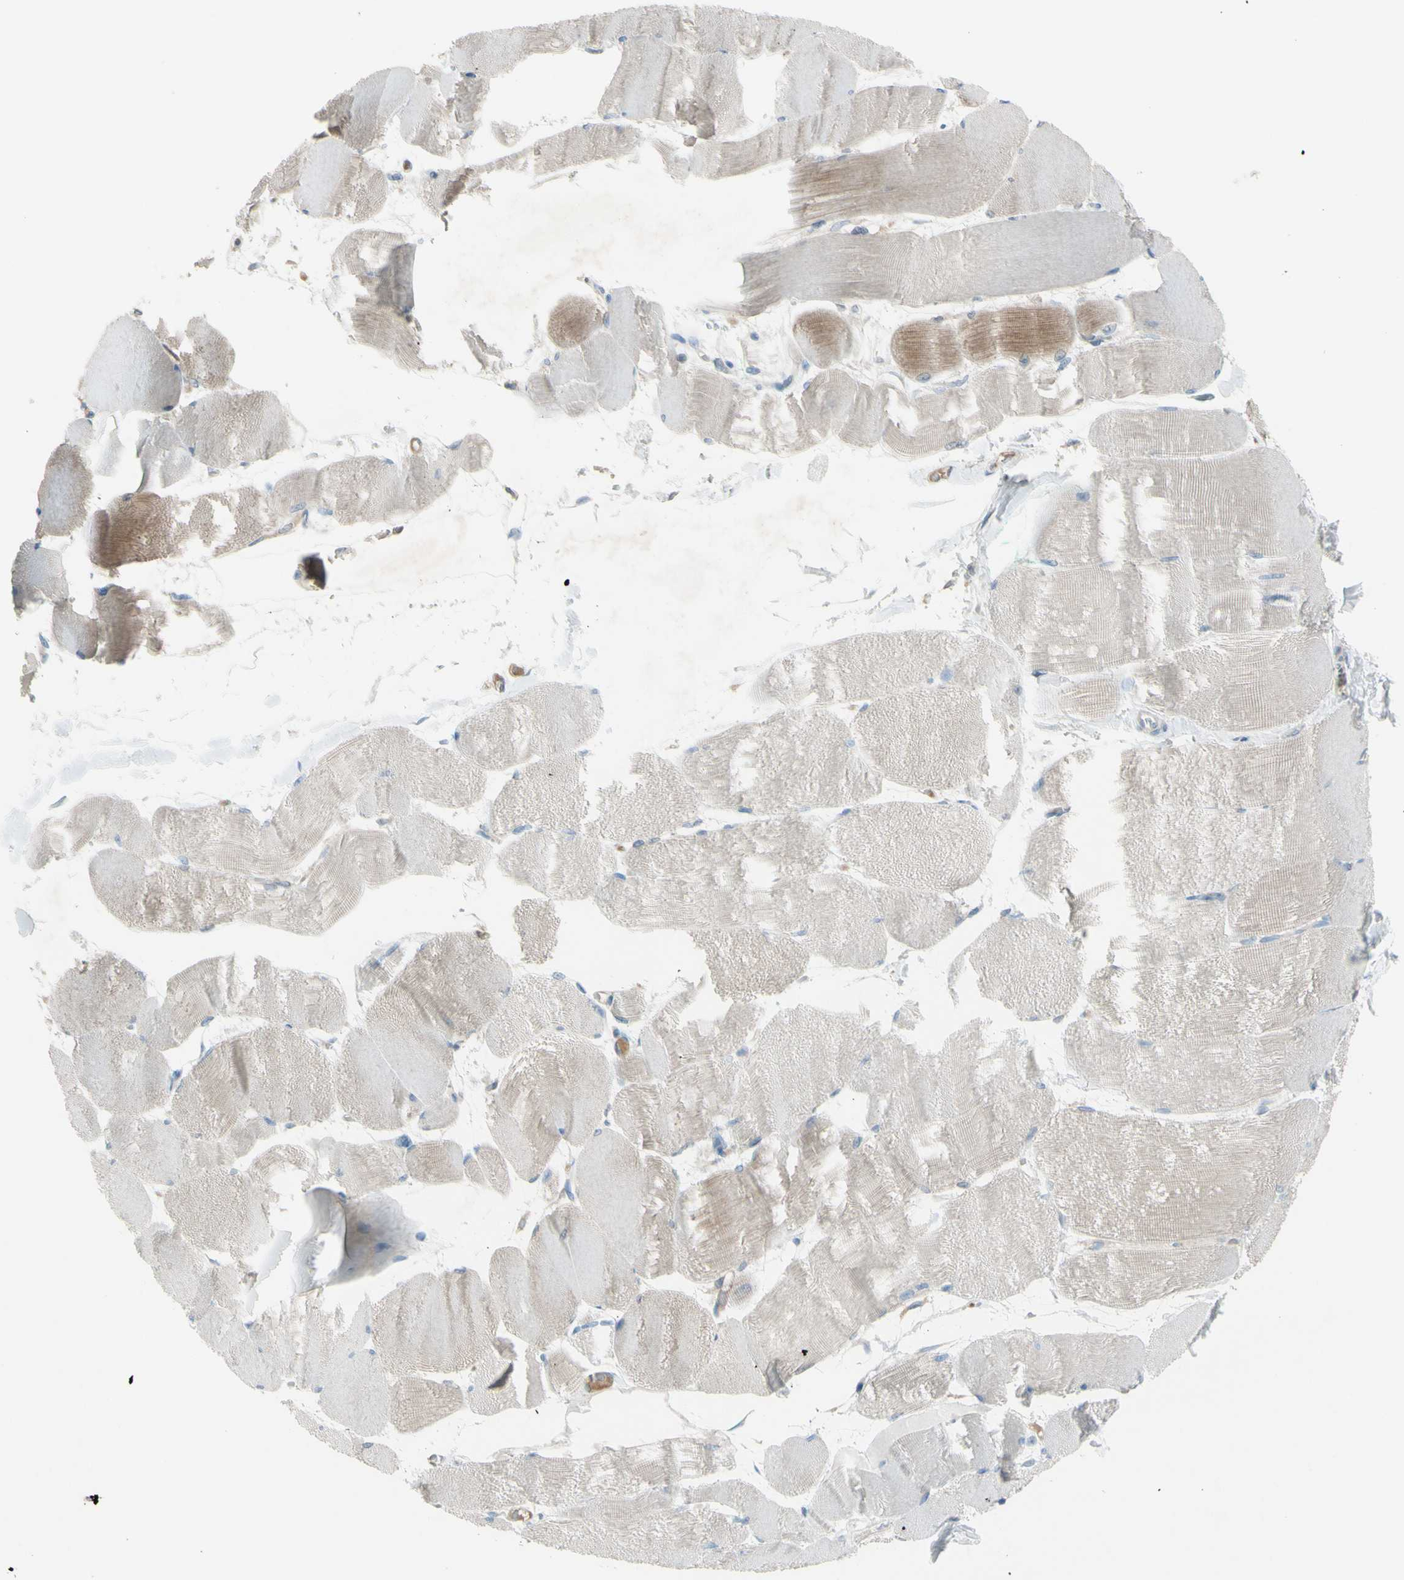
{"staining": {"intensity": "weak", "quantity": "<25%", "location": "cytoplasmic/membranous"}, "tissue": "skeletal muscle", "cell_type": "Myocytes", "image_type": "normal", "snomed": [{"axis": "morphology", "description": "Normal tissue, NOS"}, {"axis": "morphology", "description": "Squamous cell carcinoma, NOS"}, {"axis": "topography", "description": "Skeletal muscle"}], "caption": "This is an immunohistochemistry histopathology image of benign skeletal muscle. There is no staining in myocytes.", "gene": "ATRN", "patient": {"sex": "male", "age": 51}}